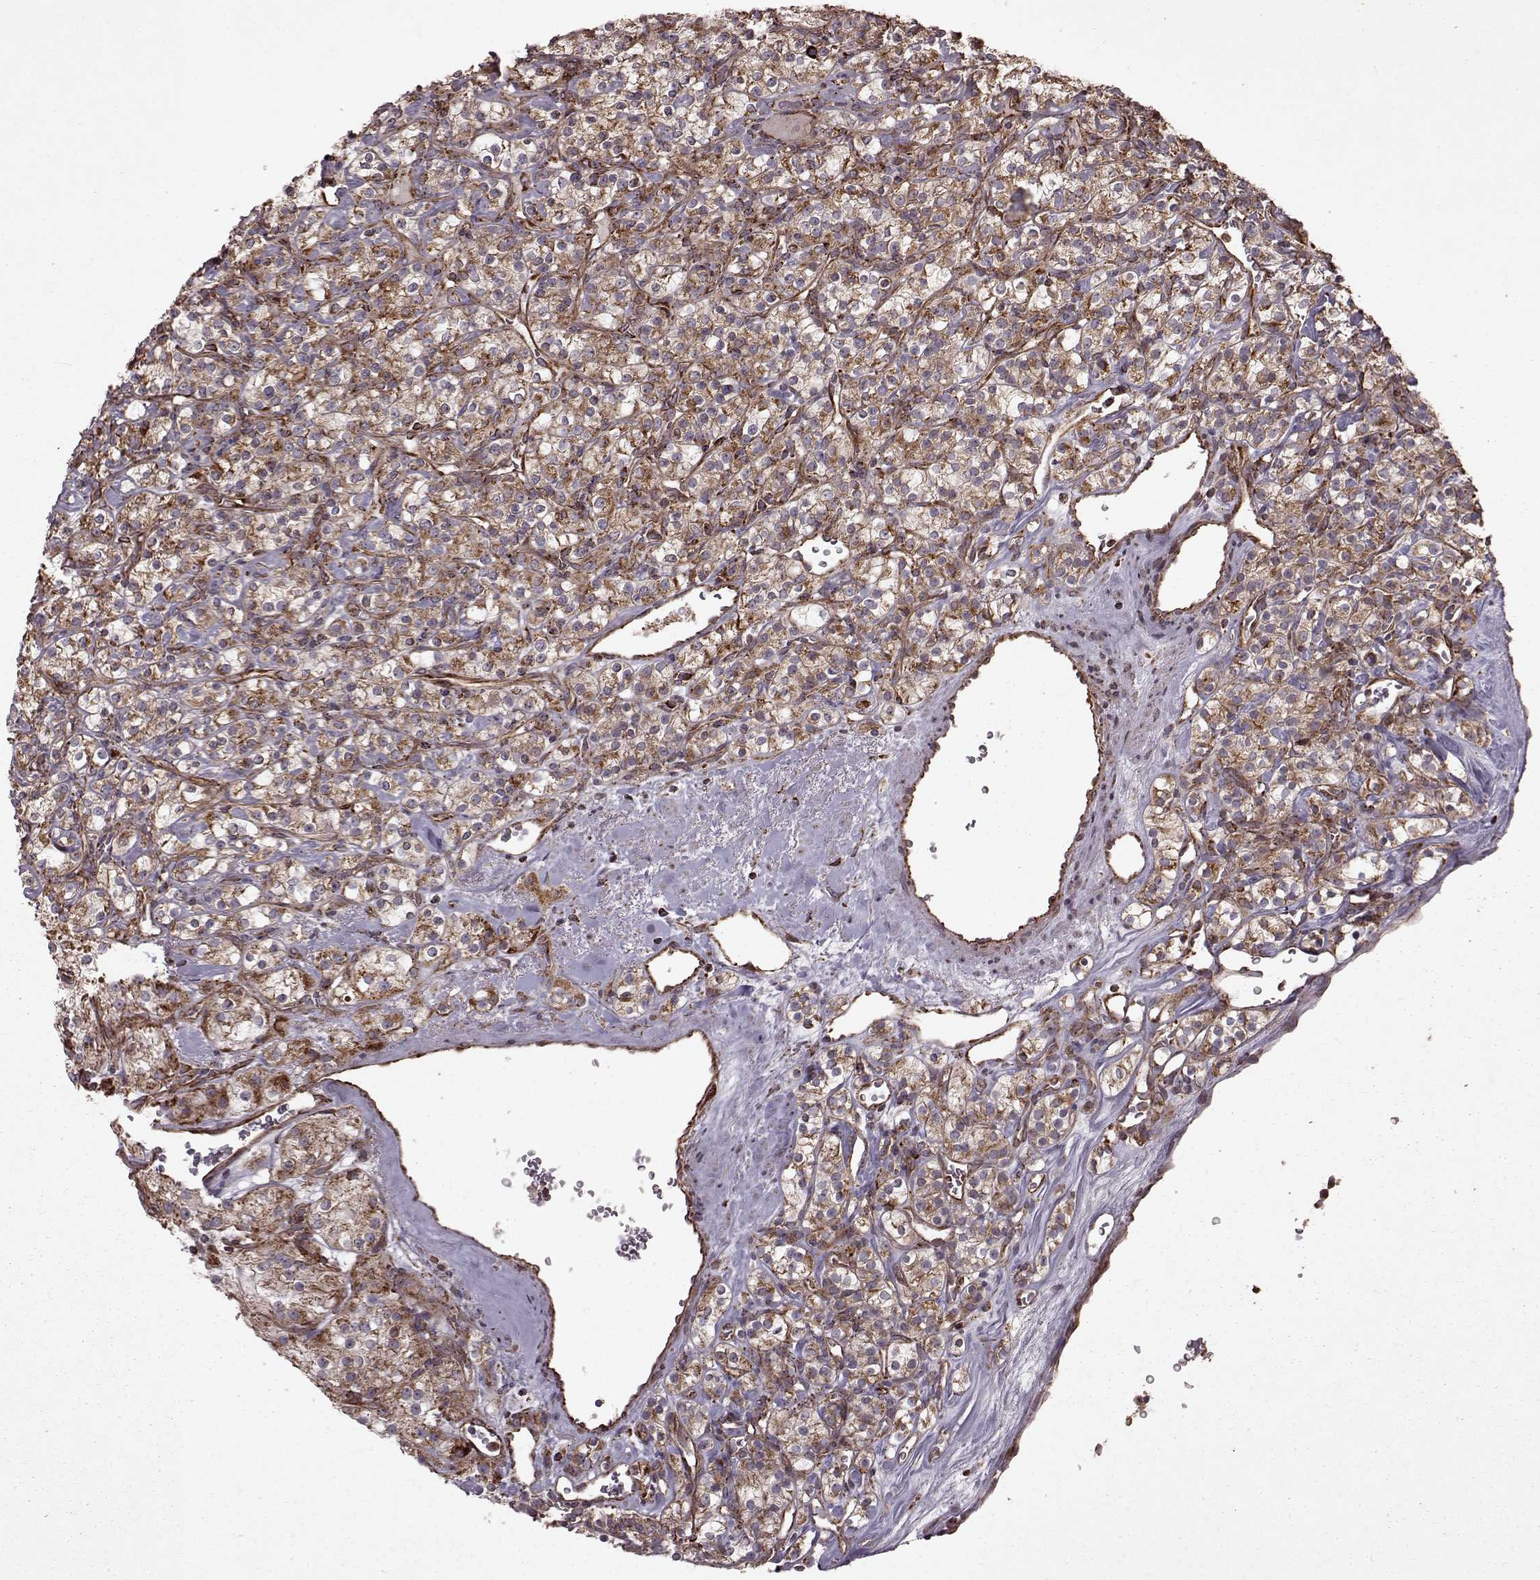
{"staining": {"intensity": "weak", "quantity": ">75%", "location": "cytoplasmic/membranous"}, "tissue": "renal cancer", "cell_type": "Tumor cells", "image_type": "cancer", "snomed": [{"axis": "morphology", "description": "Adenocarcinoma, NOS"}, {"axis": "topography", "description": "Kidney"}], "caption": "IHC micrograph of adenocarcinoma (renal) stained for a protein (brown), which displays low levels of weak cytoplasmic/membranous staining in about >75% of tumor cells.", "gene": "FXN", "patient": {"sex": "male", "age": 77}}